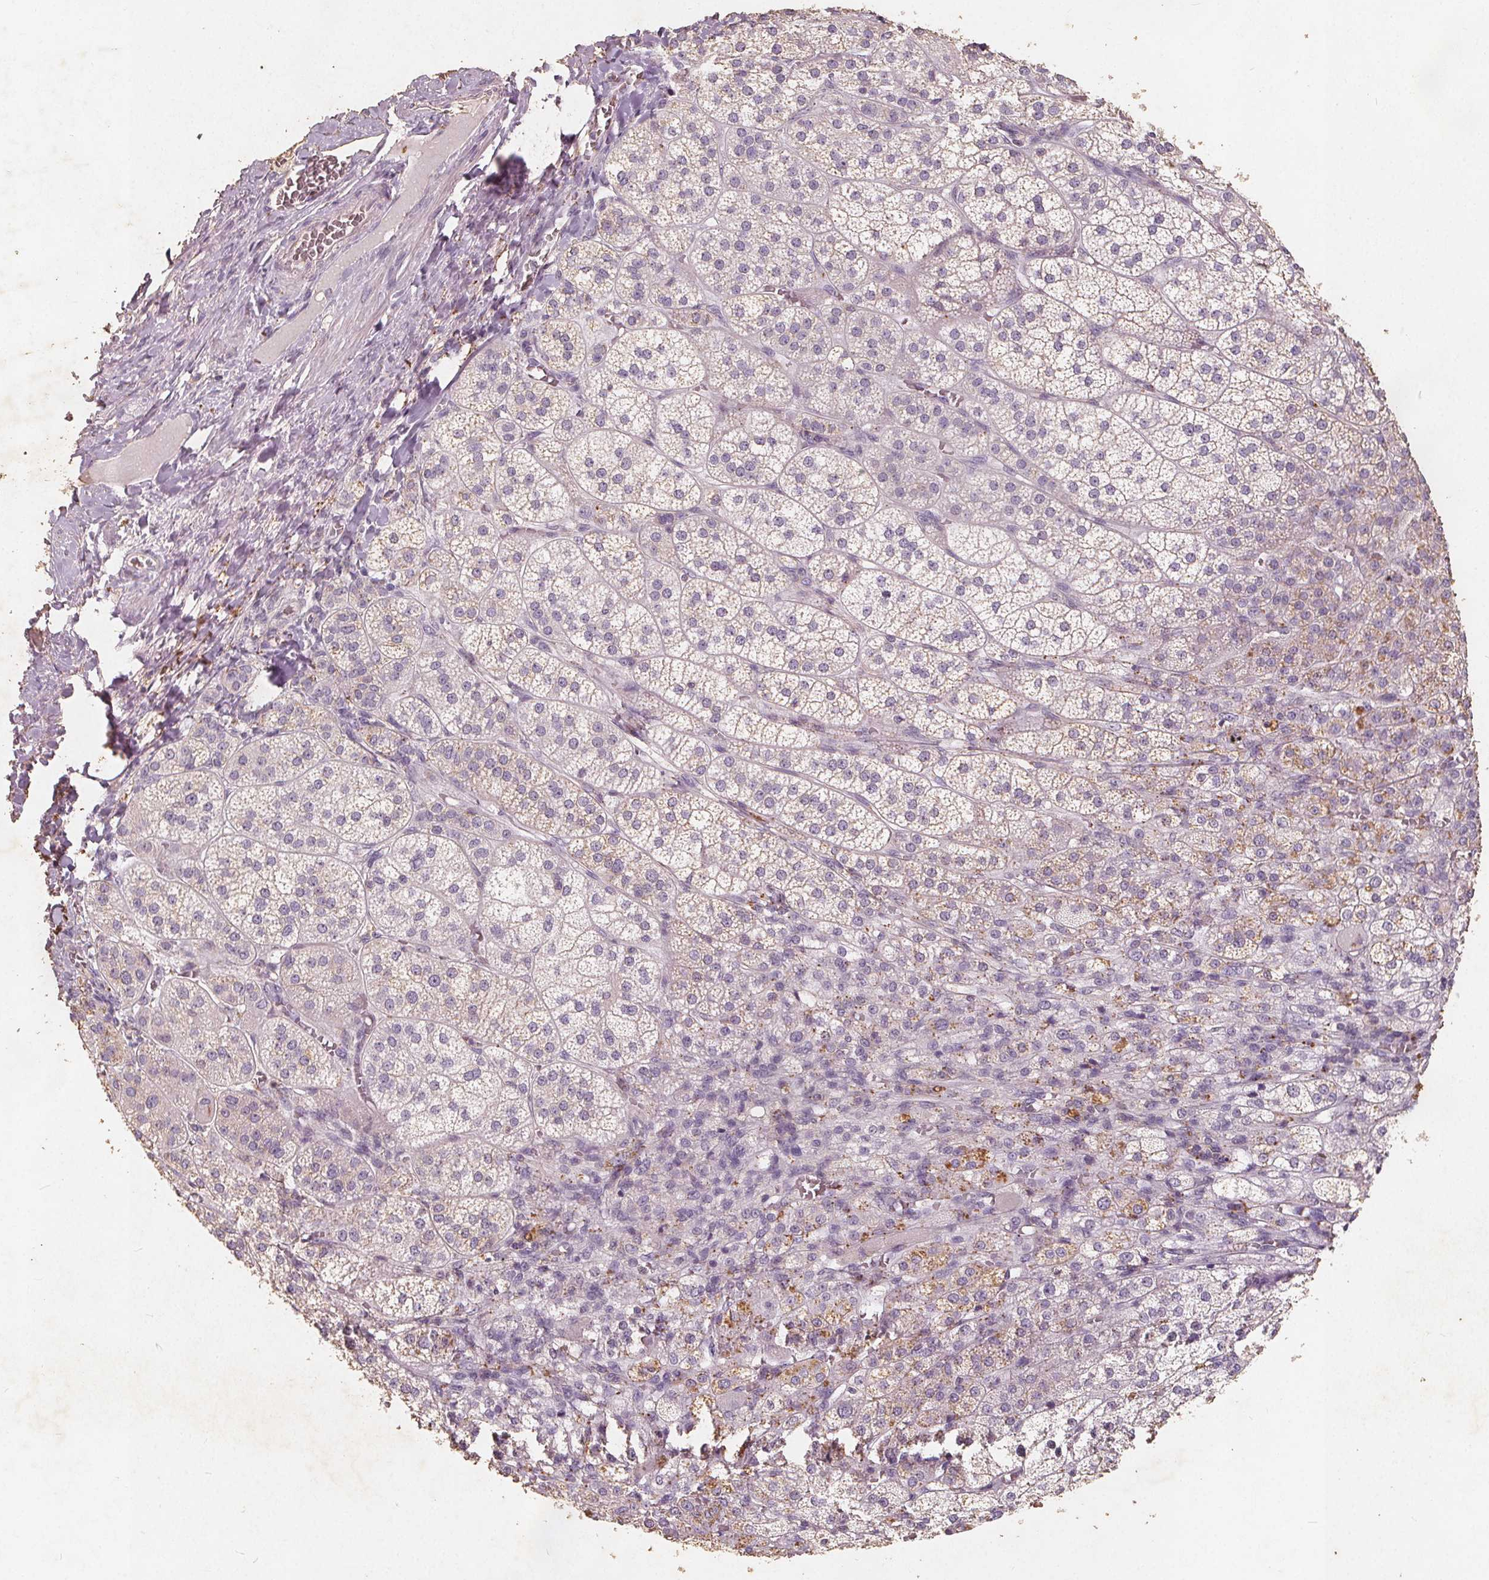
{"staining": {"intensity": "moderate", "quantity": "<25%", "location": "cytoplasmic/membranous"}, "tissue": "adrenal gland", "cell_type": "Glandular cells", "image_type": "normal", "snomed": [{"axis": "morphology", "description": "Normal tissue, NOS"}, {"axis": "topography", "description": "Adrenal gland"}], "caption": "Immunohistochemistry (DAB) staining of unremarkable adrenal gland shows moderate cytoplasmic/membranous protein staining in about <25% of glandular cells.", "gene": "C19orf84", "patient": {"sex": "female", "age": 60}}